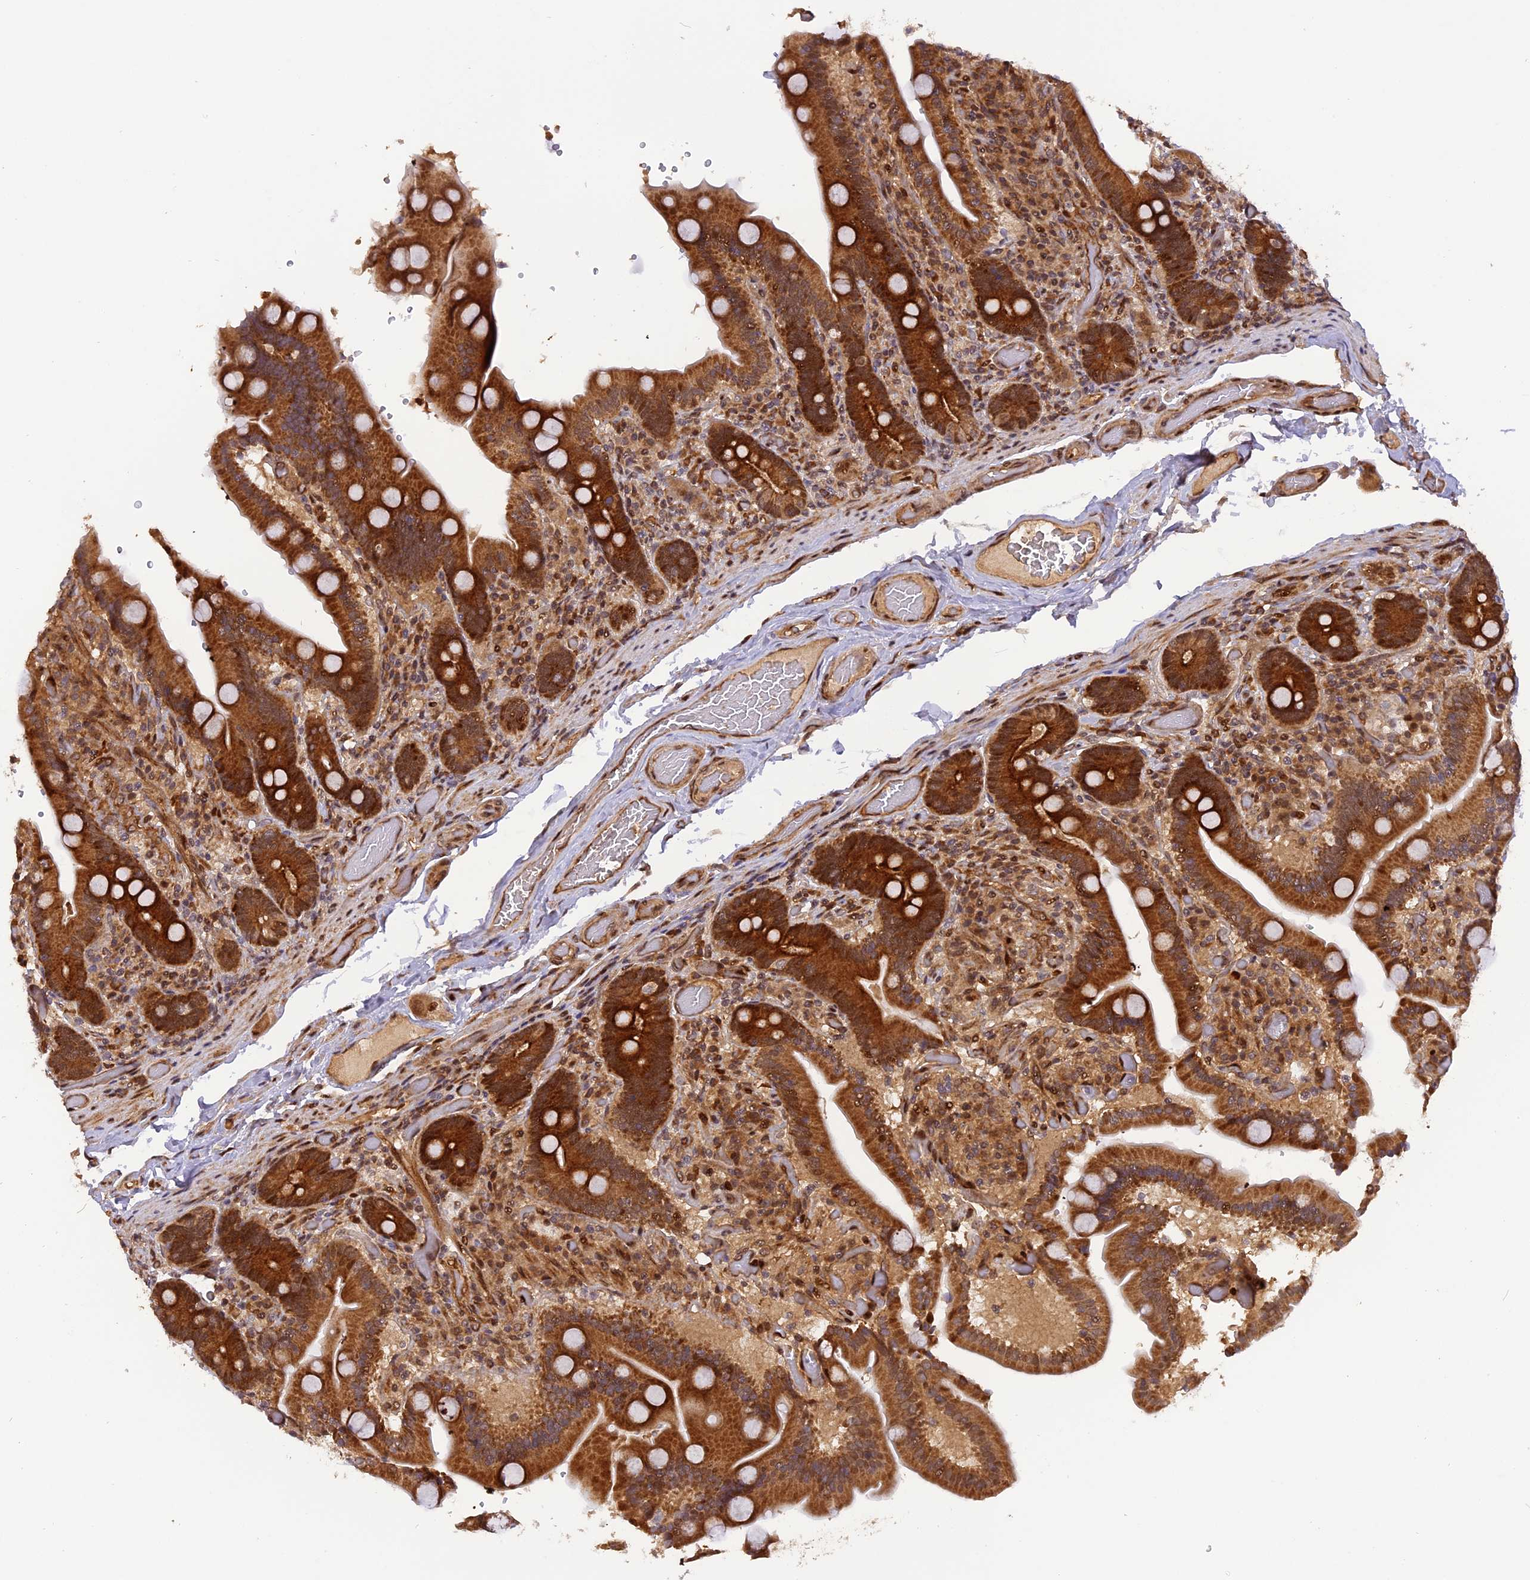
{"staining": {"intensity": "strong", "quantity": ">75%", "location": "cytoplasmic/membranous,nuclear"}, "tissue": "duodenum", "cell_type": "Glandular cells", "image_type": "normal", "snomed": [{"axis": "morphology", "description": "Normal tissue, NOS"}, {"axis": "topography", "description": "Duodenum"}], "caption": "Normal duodenum displays strong cytoplasmic/membranous,nuclear expression in approximately >75% of glandular cells (DAB (3,3'-diaminobenzidine) IHC with brightfield microscopy, high magnification)..", "gene": "MICALL1", "patient": {"sex": "female", "age": 62}}